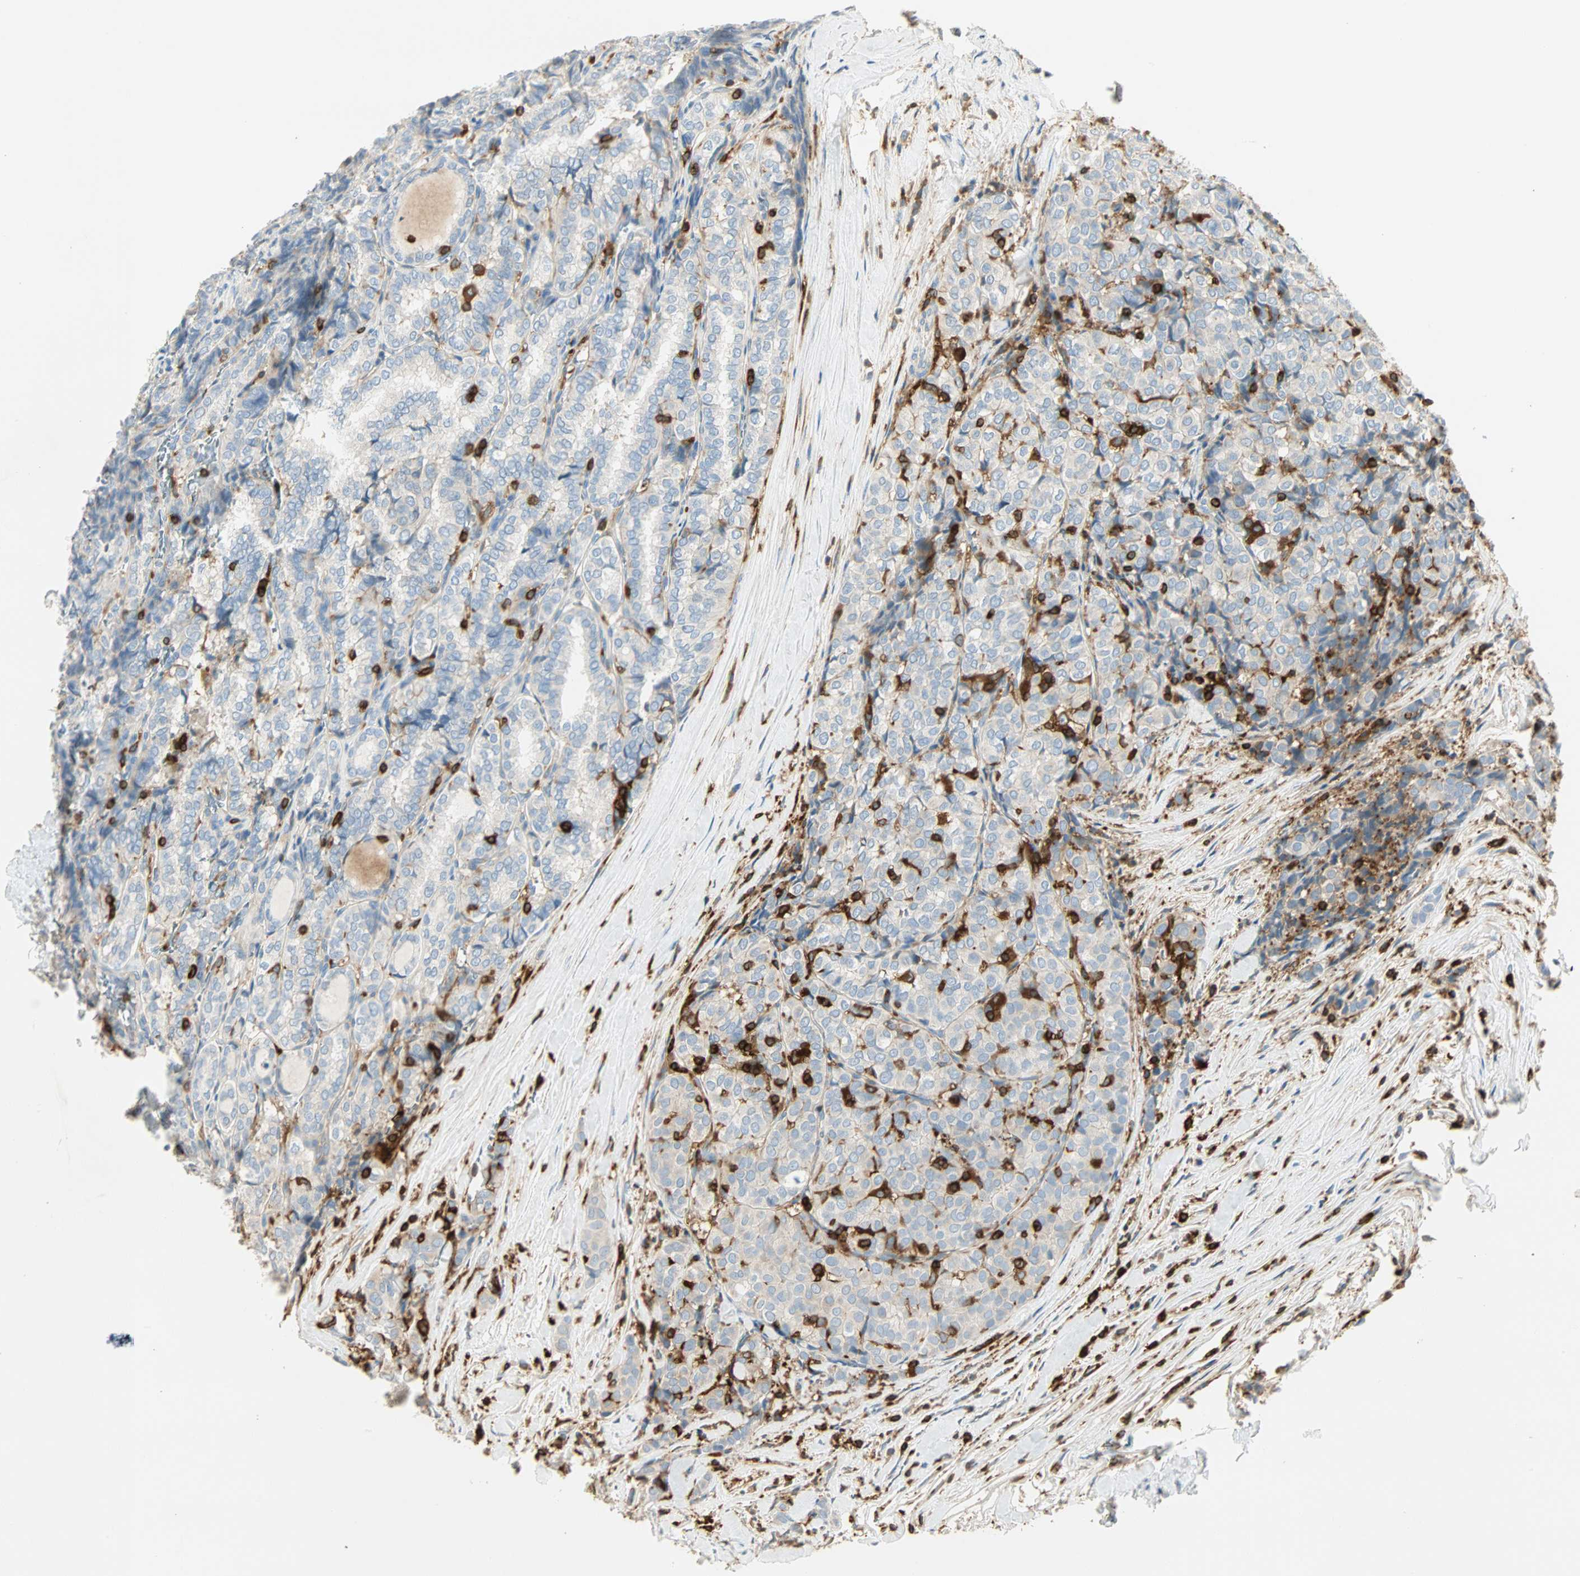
{"staining": {"intensity": "negative", "quantity": "none", "location": "none"}, "tissue": "thyroid cancer", "cell_type": "Tumor cells", "image_type": "cancer", "snomed": [{"axis": "morphology", "description": "Normal tissue, NOS"}, {"axis": "morphology", "description": "Papillary adenocarcinoma, NOS"}, {"axis": "topography", "description": "Thyroid gland"}], "caption": "Image shows no protein expression in tumor cells of thyroid cancer tissue.", "gene": "FMNL1", "patient": {"sex": "female", "age": 30}}